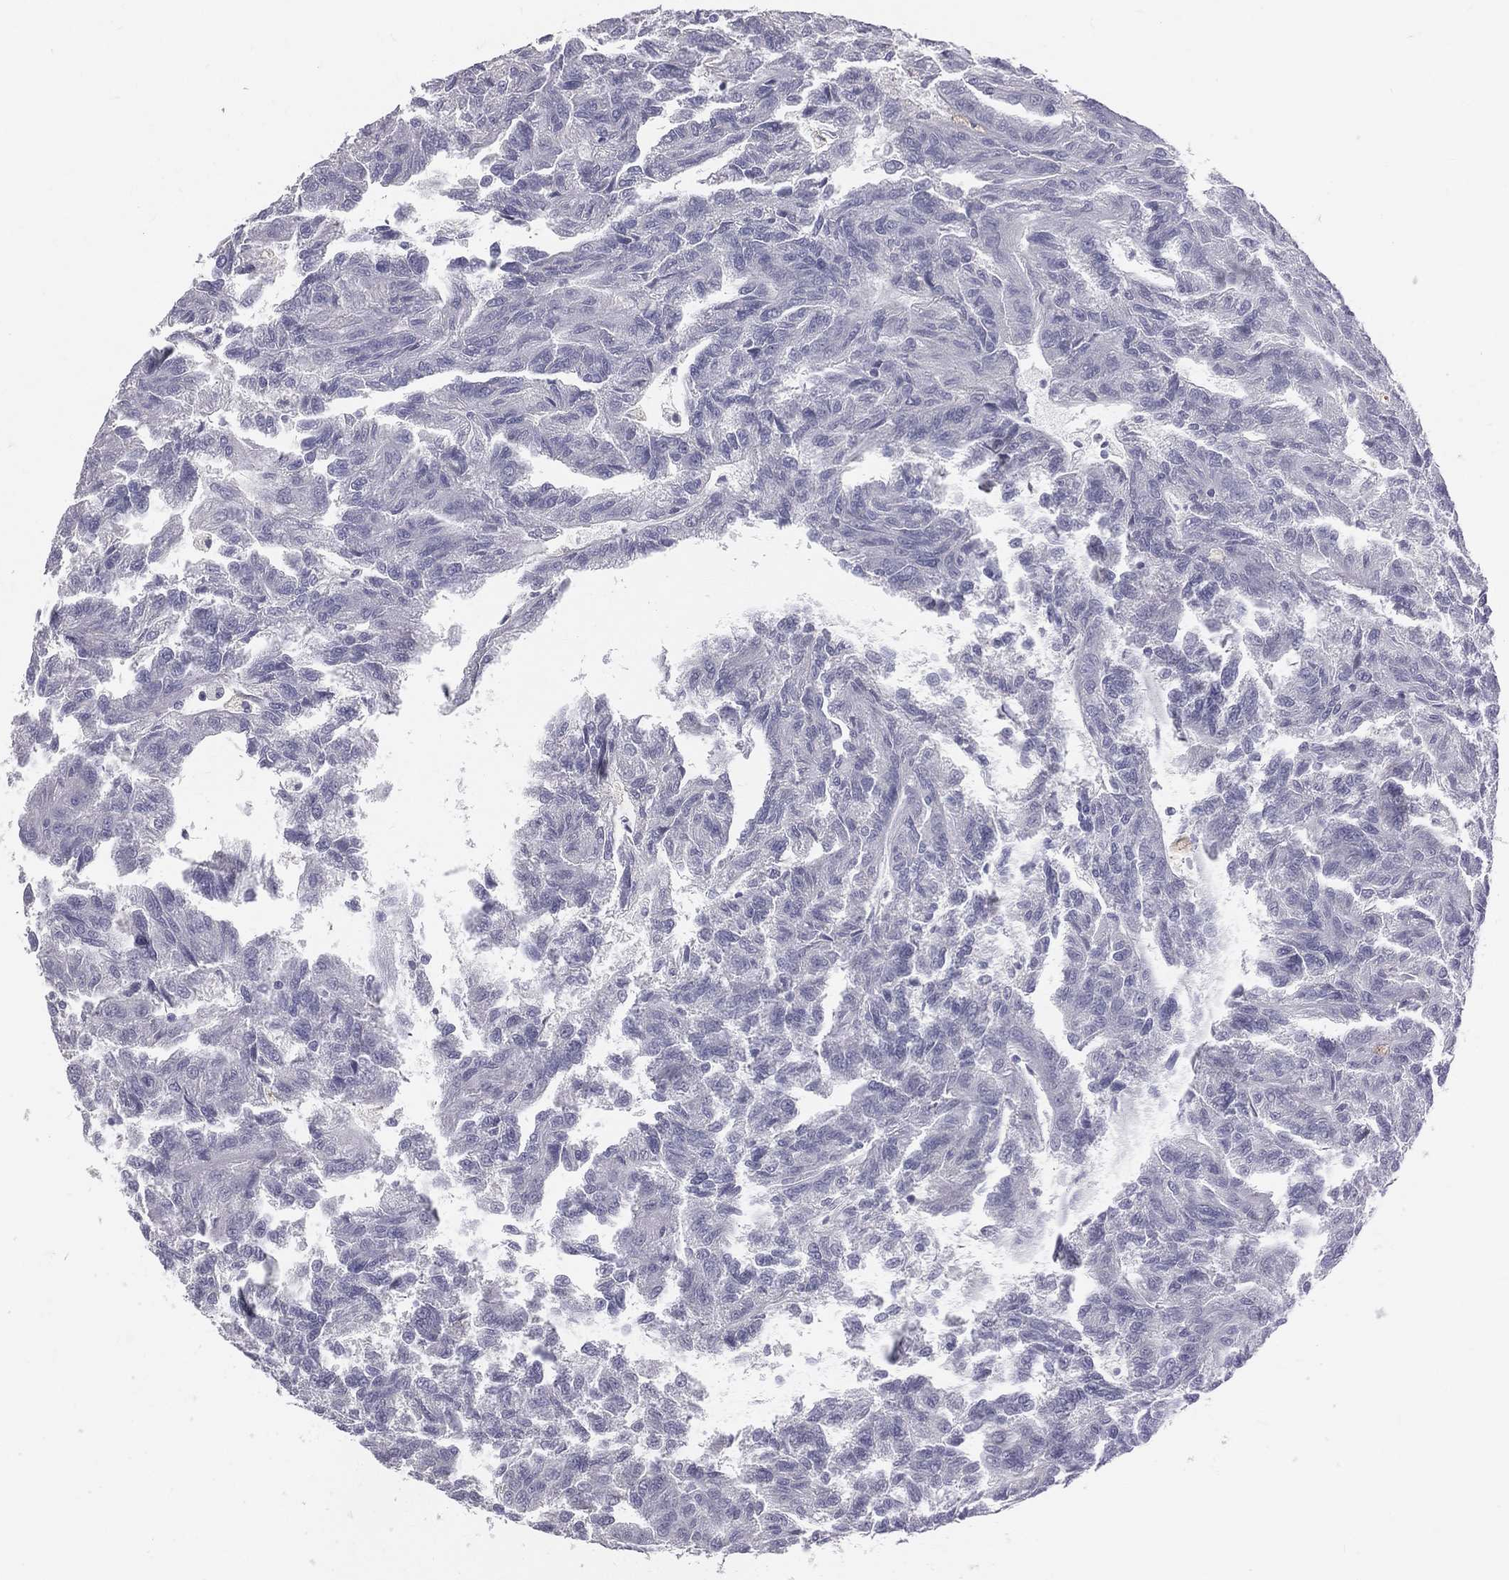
{"staining": {"intensity": "negative", "quantity": "none", "location": "none"}, "tissue": "renal cancer", "cell_type": "Tumor cells", "image_type": "cancer", "snomed": [{"axis": "morphology", "description": "Adenocarcinoma, NOS"}, {"axis": "topography", "description": "Kidney"}], "caption": "IHC histopathology image of neoplastic tissue: human renal cancer stained with DAB (3,3'-diaminobenzidine) displays no significant protein expression in tumor cells. (Stains: DAB (3,3'-diaminobenzidine) IHC with hematoxylin counter stain, Microscopy: brightfield microscopy at high magnification).", "gene": "TFPI2", "patient": {"sex": "male", "age": 79}}